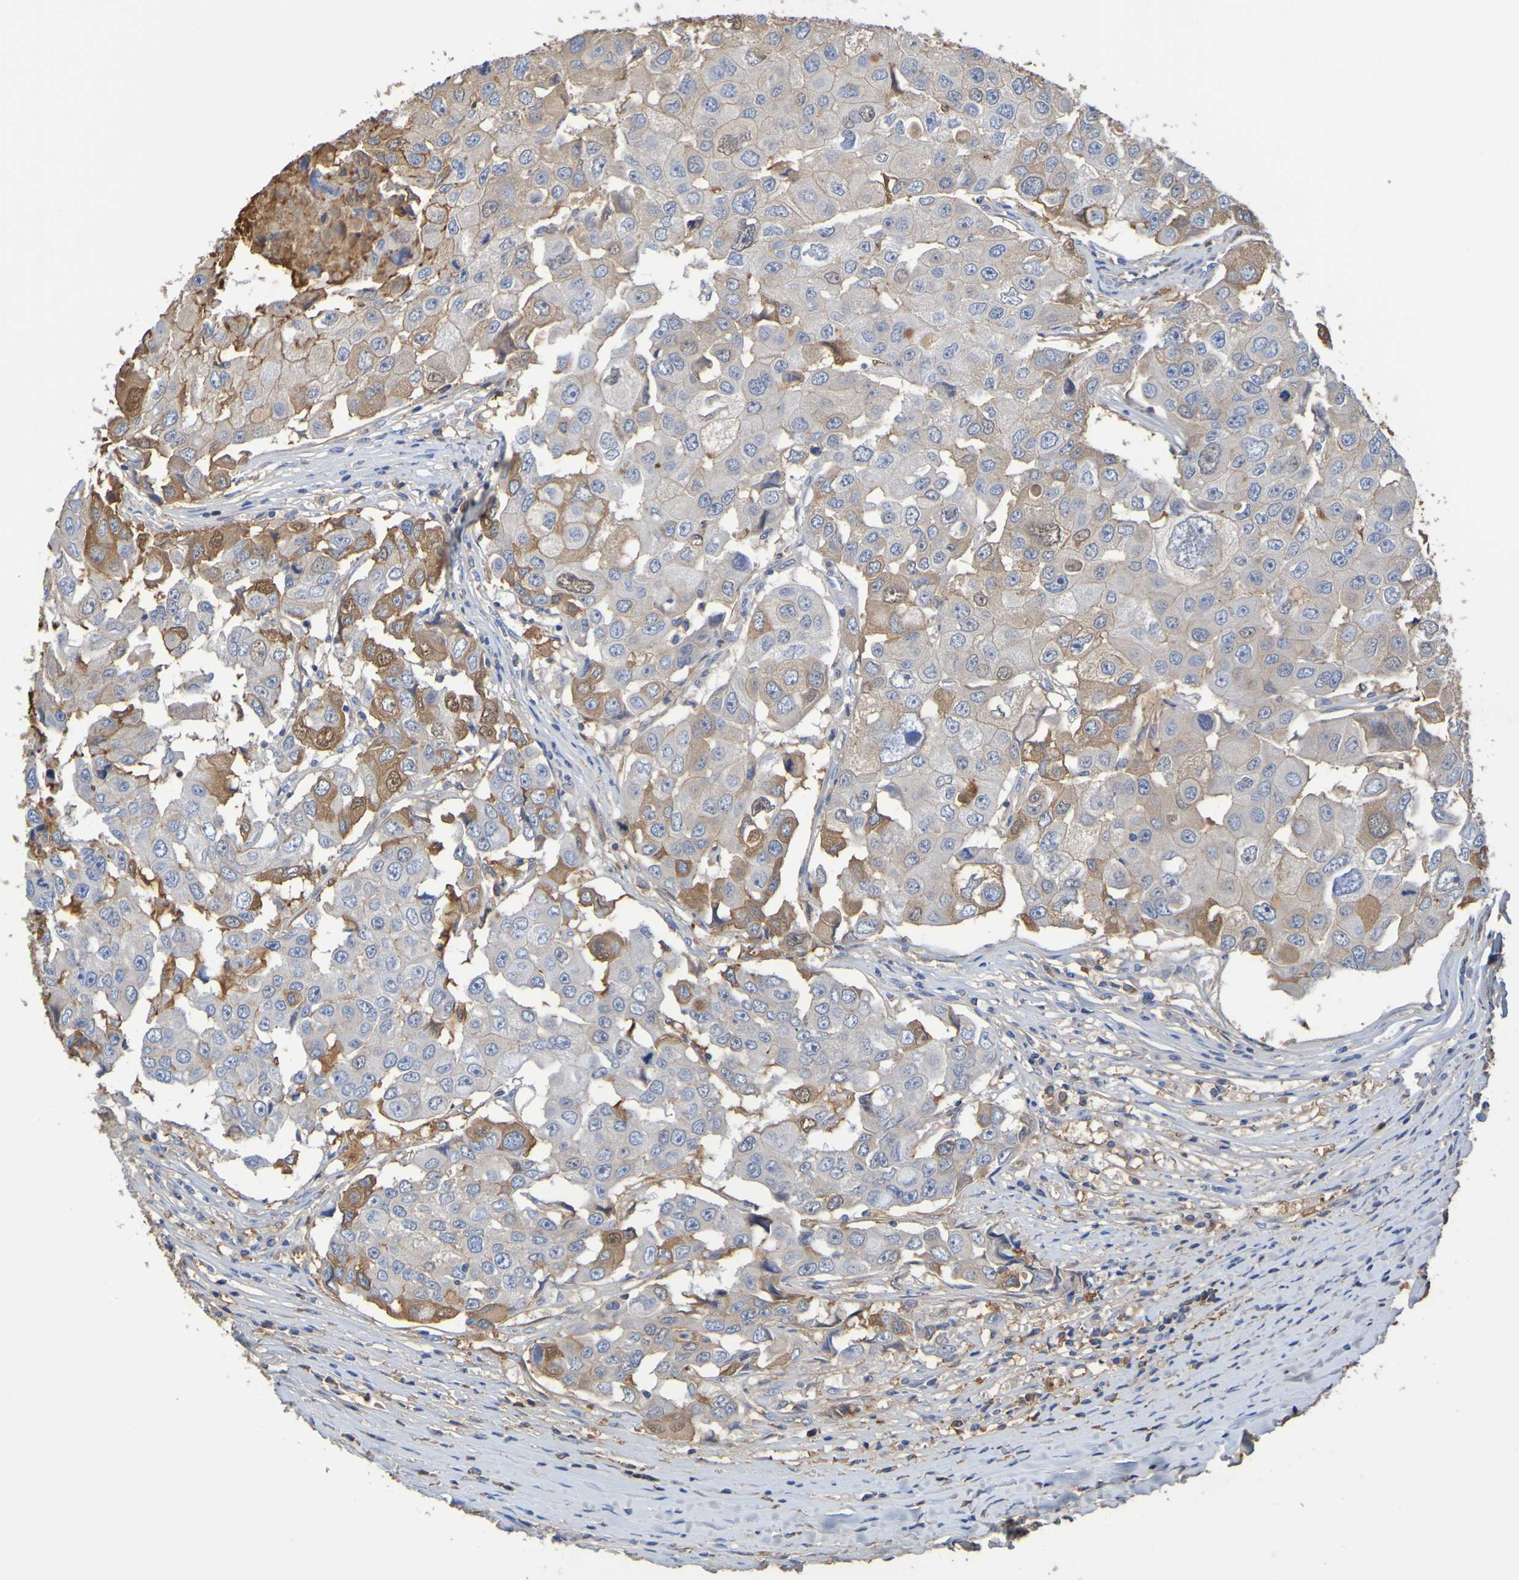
{"staining": {"intensity": "moderate", "quantity": "25%-75%", "location": "cytoplasmic/membranous"}, "tissue": "breast cancer", "cell_type": "Tumor cells", "image_type": "cancer", "snomed": [{"axis": "morphology", "description": "Duct carcinoma"}, {"axis": "topography", "description": "Breast"}], "caption": "A medium amount of moderate cytoplasmic/membranous expression is identified in approximately 25%-75% of tumor cells in breast intraductal carcinoma tissue.", "gene": "GAB3", "patient": {"sex": "female", "age": 27}}